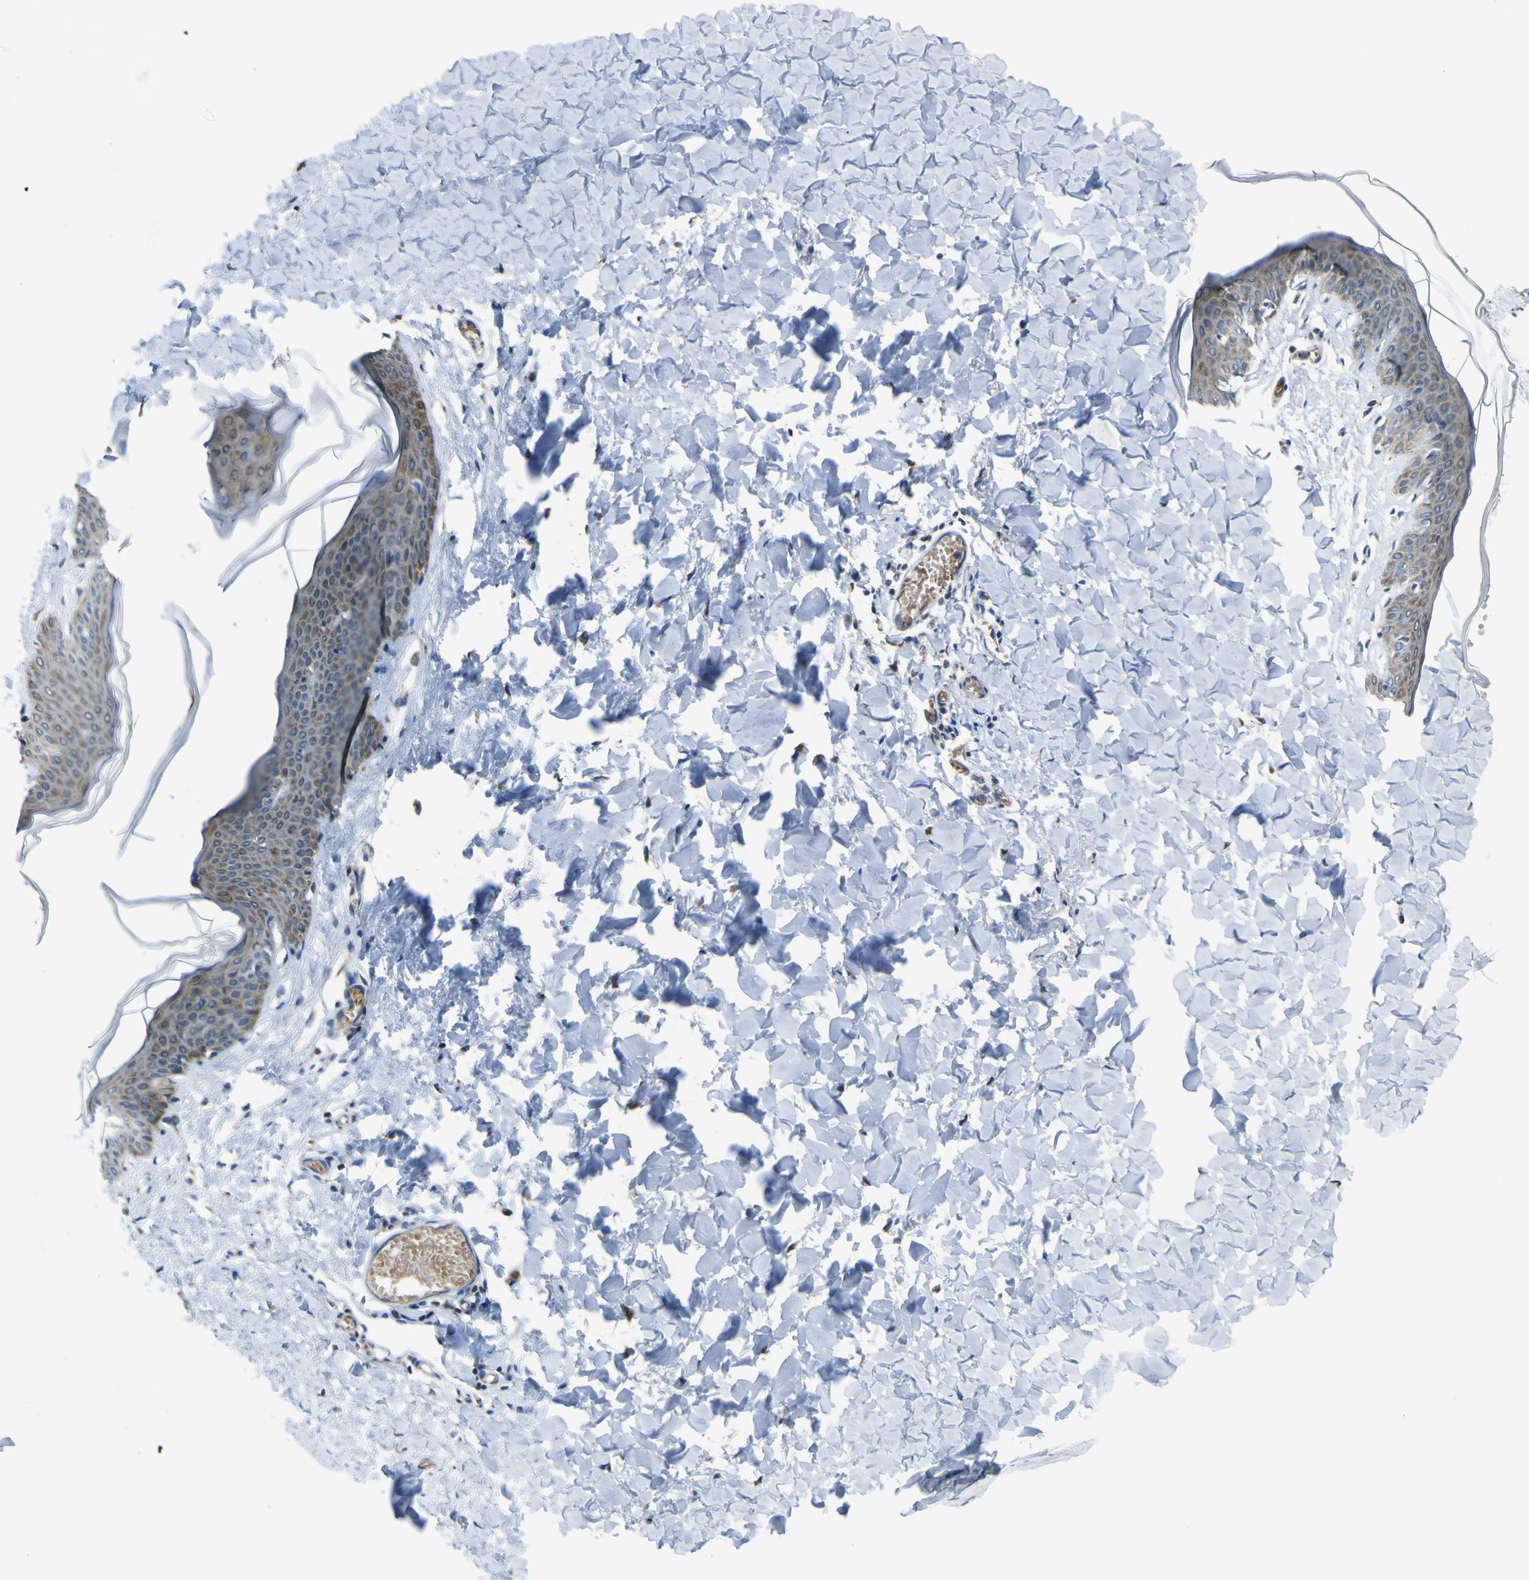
{"staining": {"intensity": "negative", "quantity": "none", "location": "none"}, "tissue": "skin", "cell_type": "Fibroblasts", "image_type": "normal", "snomed": [{"axis": "morphology", "description": "Normal tissue, NOS"}, {"axis": "topography", "description": "Skin"}], "caption": "A photomicrograph of human skin is negative for staining in fibroblasts.", "gene": "STIM1", "patient": {"sex": "female", "age": 17}}